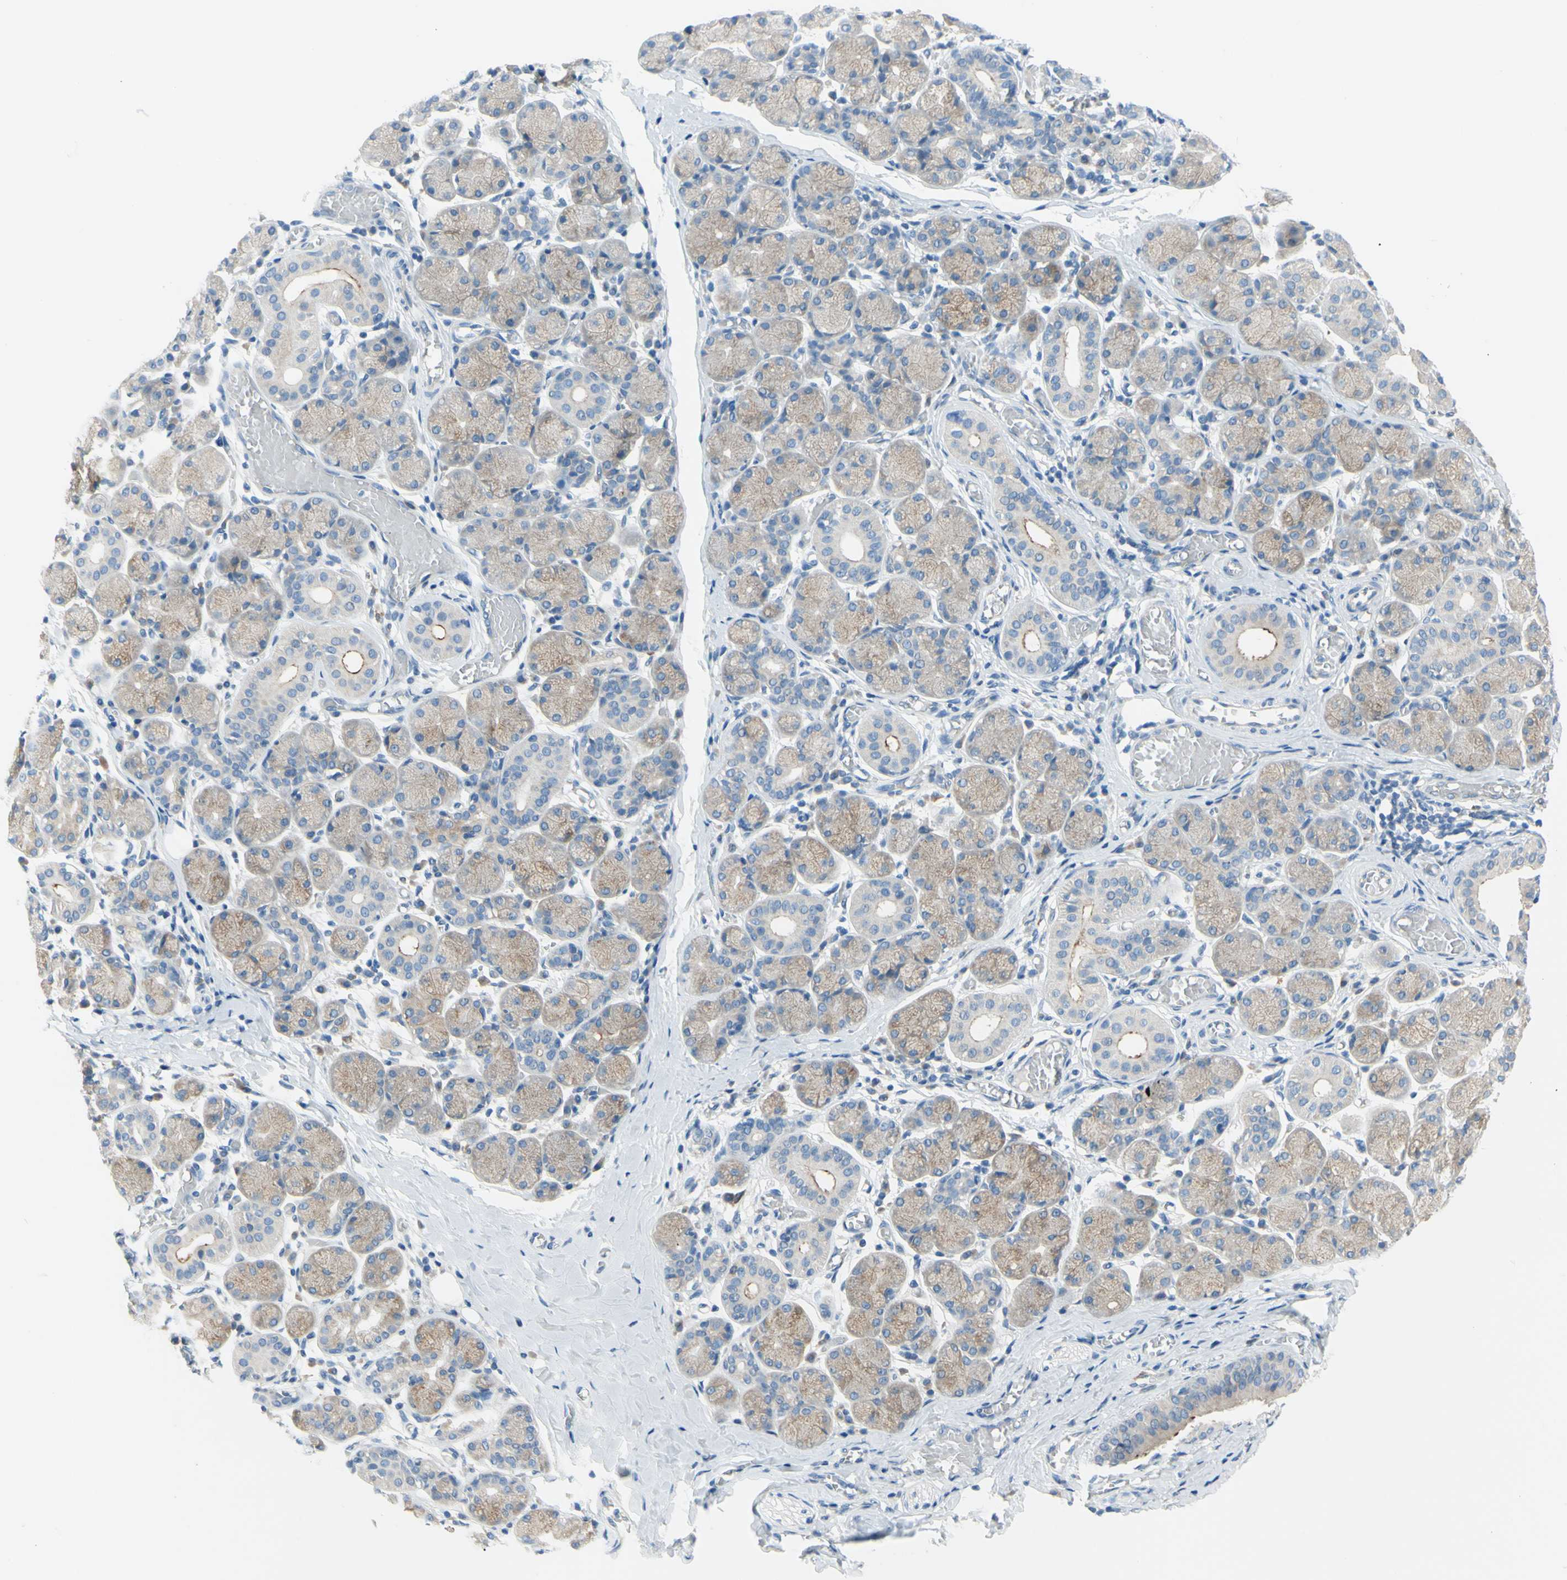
{"staining": {"intensity": "moderate", "quantity": ">75%", "location": "cytoplasmic/membranous"}, "tissue": "salivary gland", "cell_type": "Glandular cells", "image_type": "normal", "snomed": [{"axis": "morphology", "description": "Normal tissue, NOS"}, {"axis": "topography", "description": "Salivary gland"}], "caption": "Immunohistochemistry photomicrograph of benign salivary gland stained for a protein (brown), which shows medium levels of moderate cytoplasmic/membranous expression in about >75% of glandular cells.", "gene": "FRMD4B", "patient": {"sex": "female", "age": 24}}